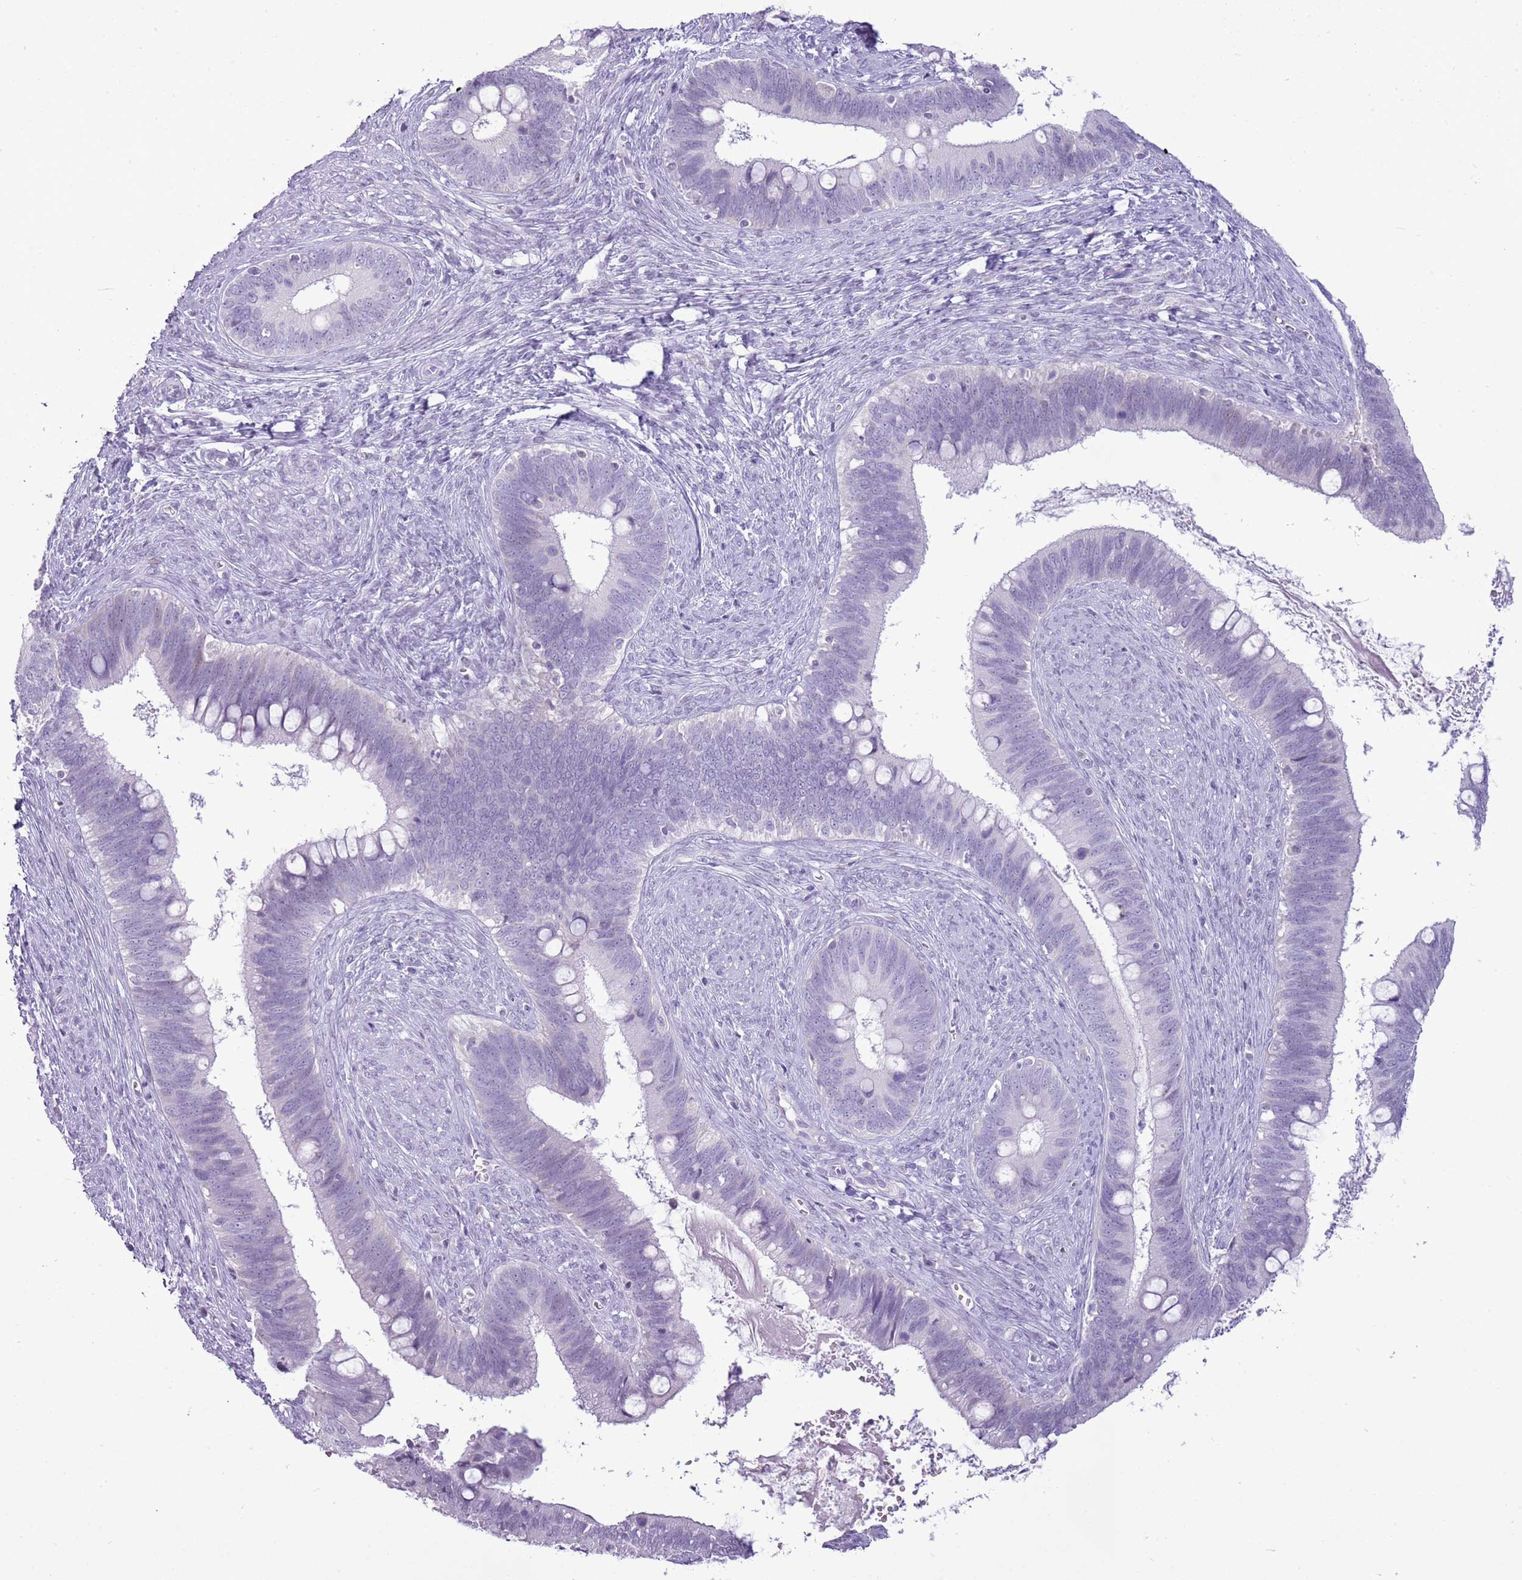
{"staining": {"intensity": "negative", "quantity": "none", "location": "none"}, "tissue": "cervical cancer", "cell_type": "Tumor cells", "image_type": "cancer", "snomed": [{"axis": "morphology", "description": "Adenocarcinoma, NOS"}, {"axis": "topography", "description": "Cervix"}], "caption": "The image shows no significant positivity in tumor cells of cervical adenocarcinoma.", "gene": "RPL3L", "patient": {"sex": "female", "age": 42}}